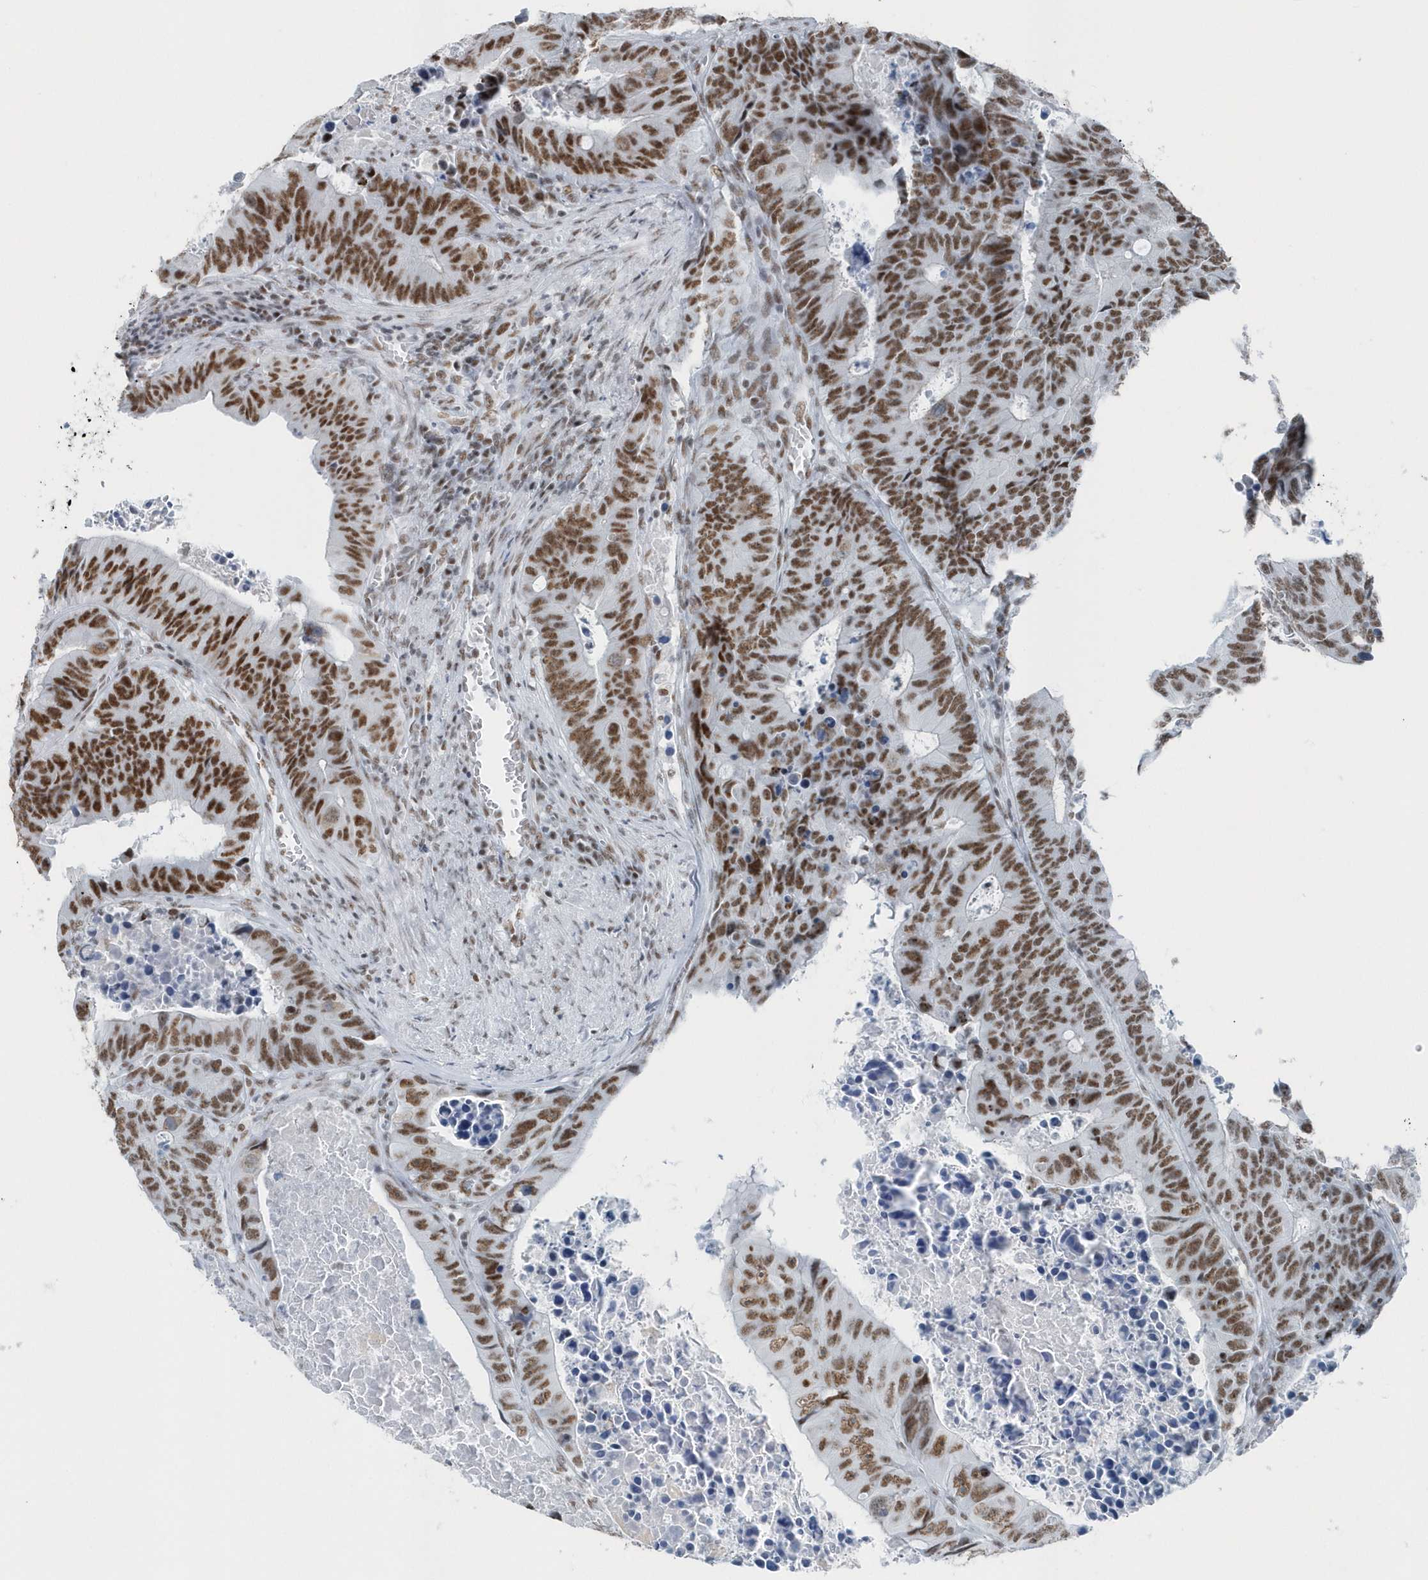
{"staining": {"intensity": "strong", "quantity": ">75%", "location": "nuclear"}, "tissue": "colorectal cancer", "cell_type": "Tumor cells", "image_type": "cancer", "snomed": [{"axis": "morphology", "description": "Adenocarcinoma, NOS"}, {"axis": "topography", "description": "Colon"}], "caption": "A histopathology image of human adenocarcinoma (colorectal) stained for a protein reveals strong nuclear brown staining in tumor cells. Nuclei are stained in blue.", "gene": "FIP1L1", "patient": {"sex": "male", "age": 87}}